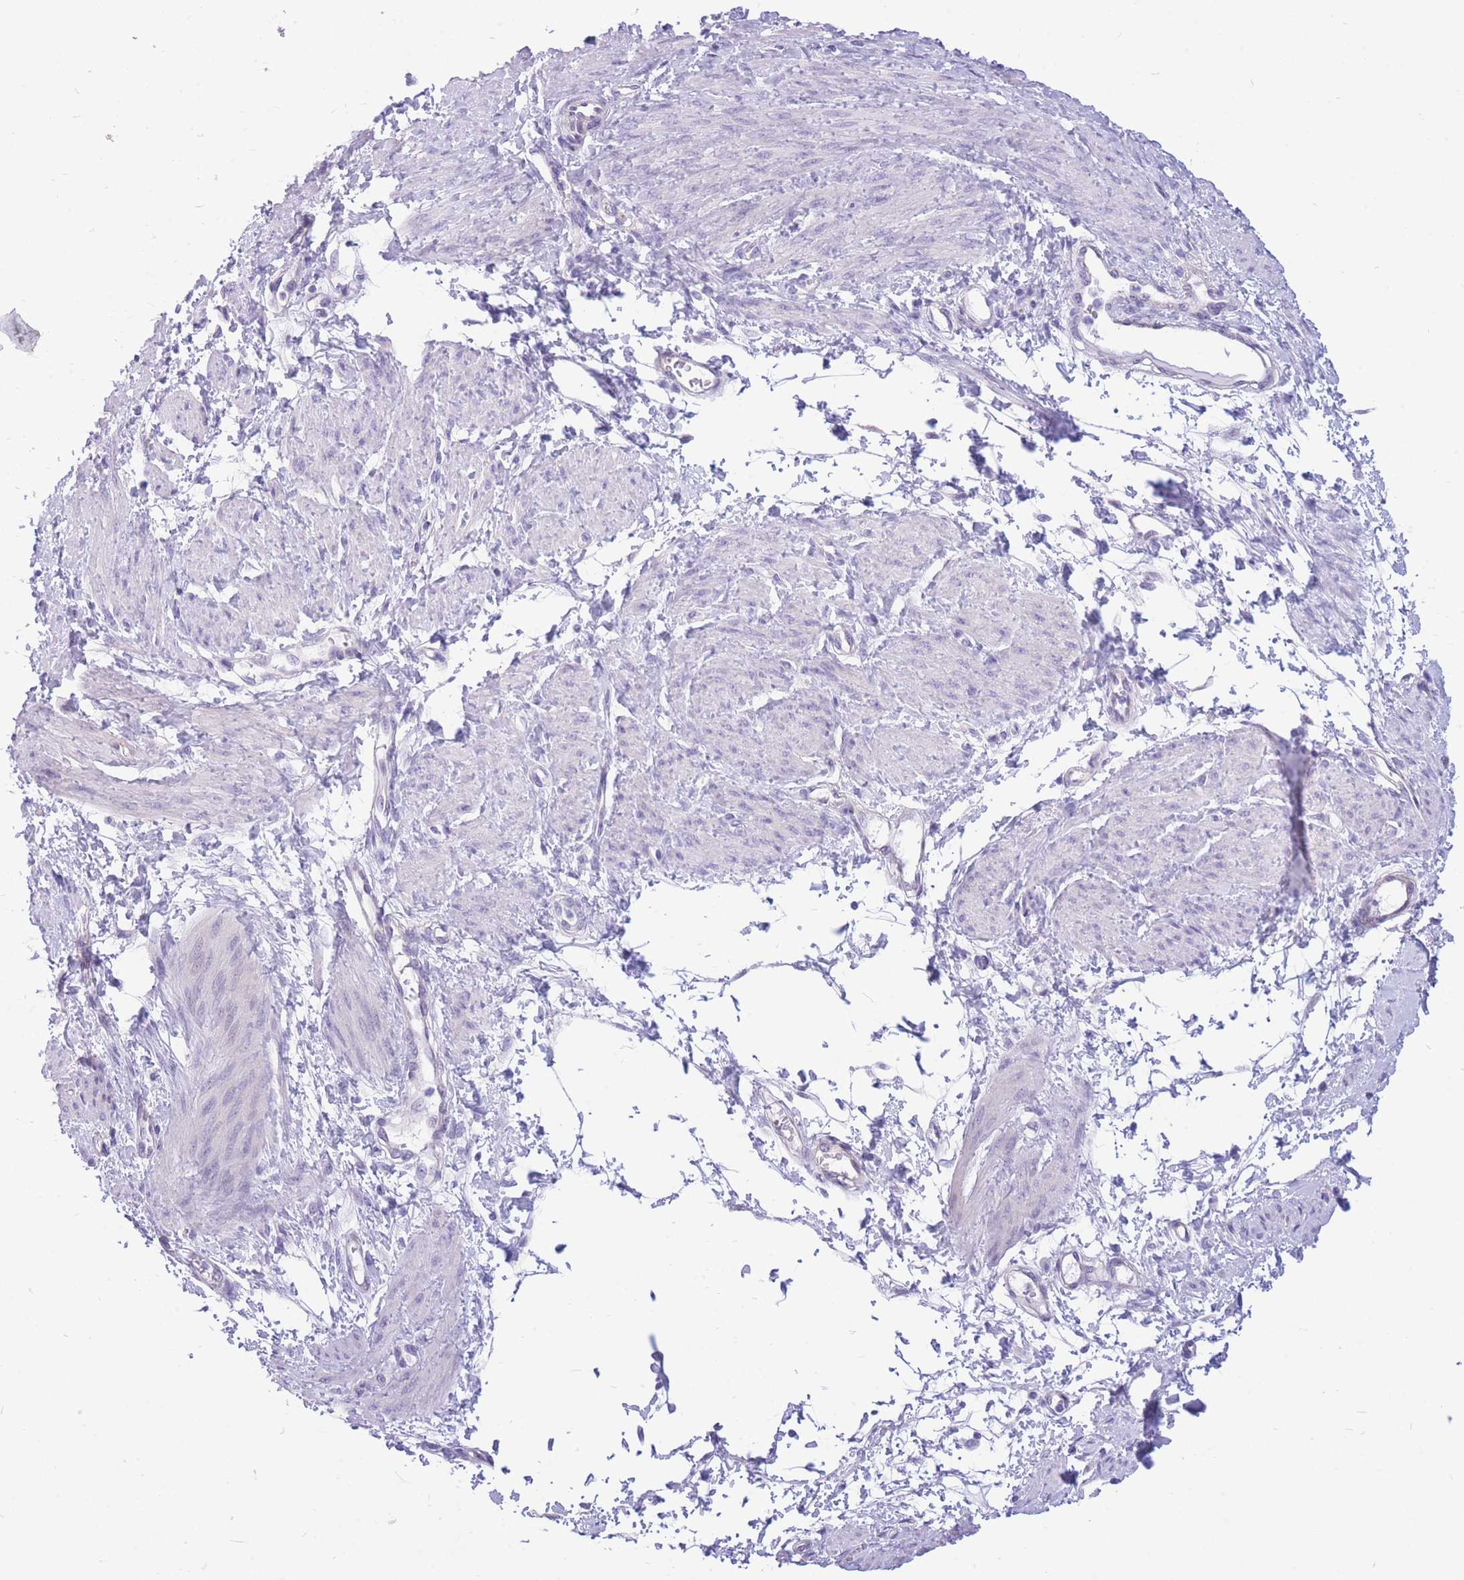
{"staining": {"intensity": "negative", "quantity": "none", "location": "none"}, "tissue": "smooth muscle", "cell_type": "Smooth muscle cells", "image_type": "normal", "snomed": [{"axis": "morphology", "description": "Normal tissue, NOS"}, {"axis": "topography", "description": "Smooth muscle"}, {"axis": "topography", "description": "Uterus"}], "caption": "Immunohistochemistry micrograph of benign smooth muscle stained for a protein (brown), which exhibits no expression in smooth muscle cells.", "gene": "ZNF311", "patient": {"sex": "female", "age": 39}}